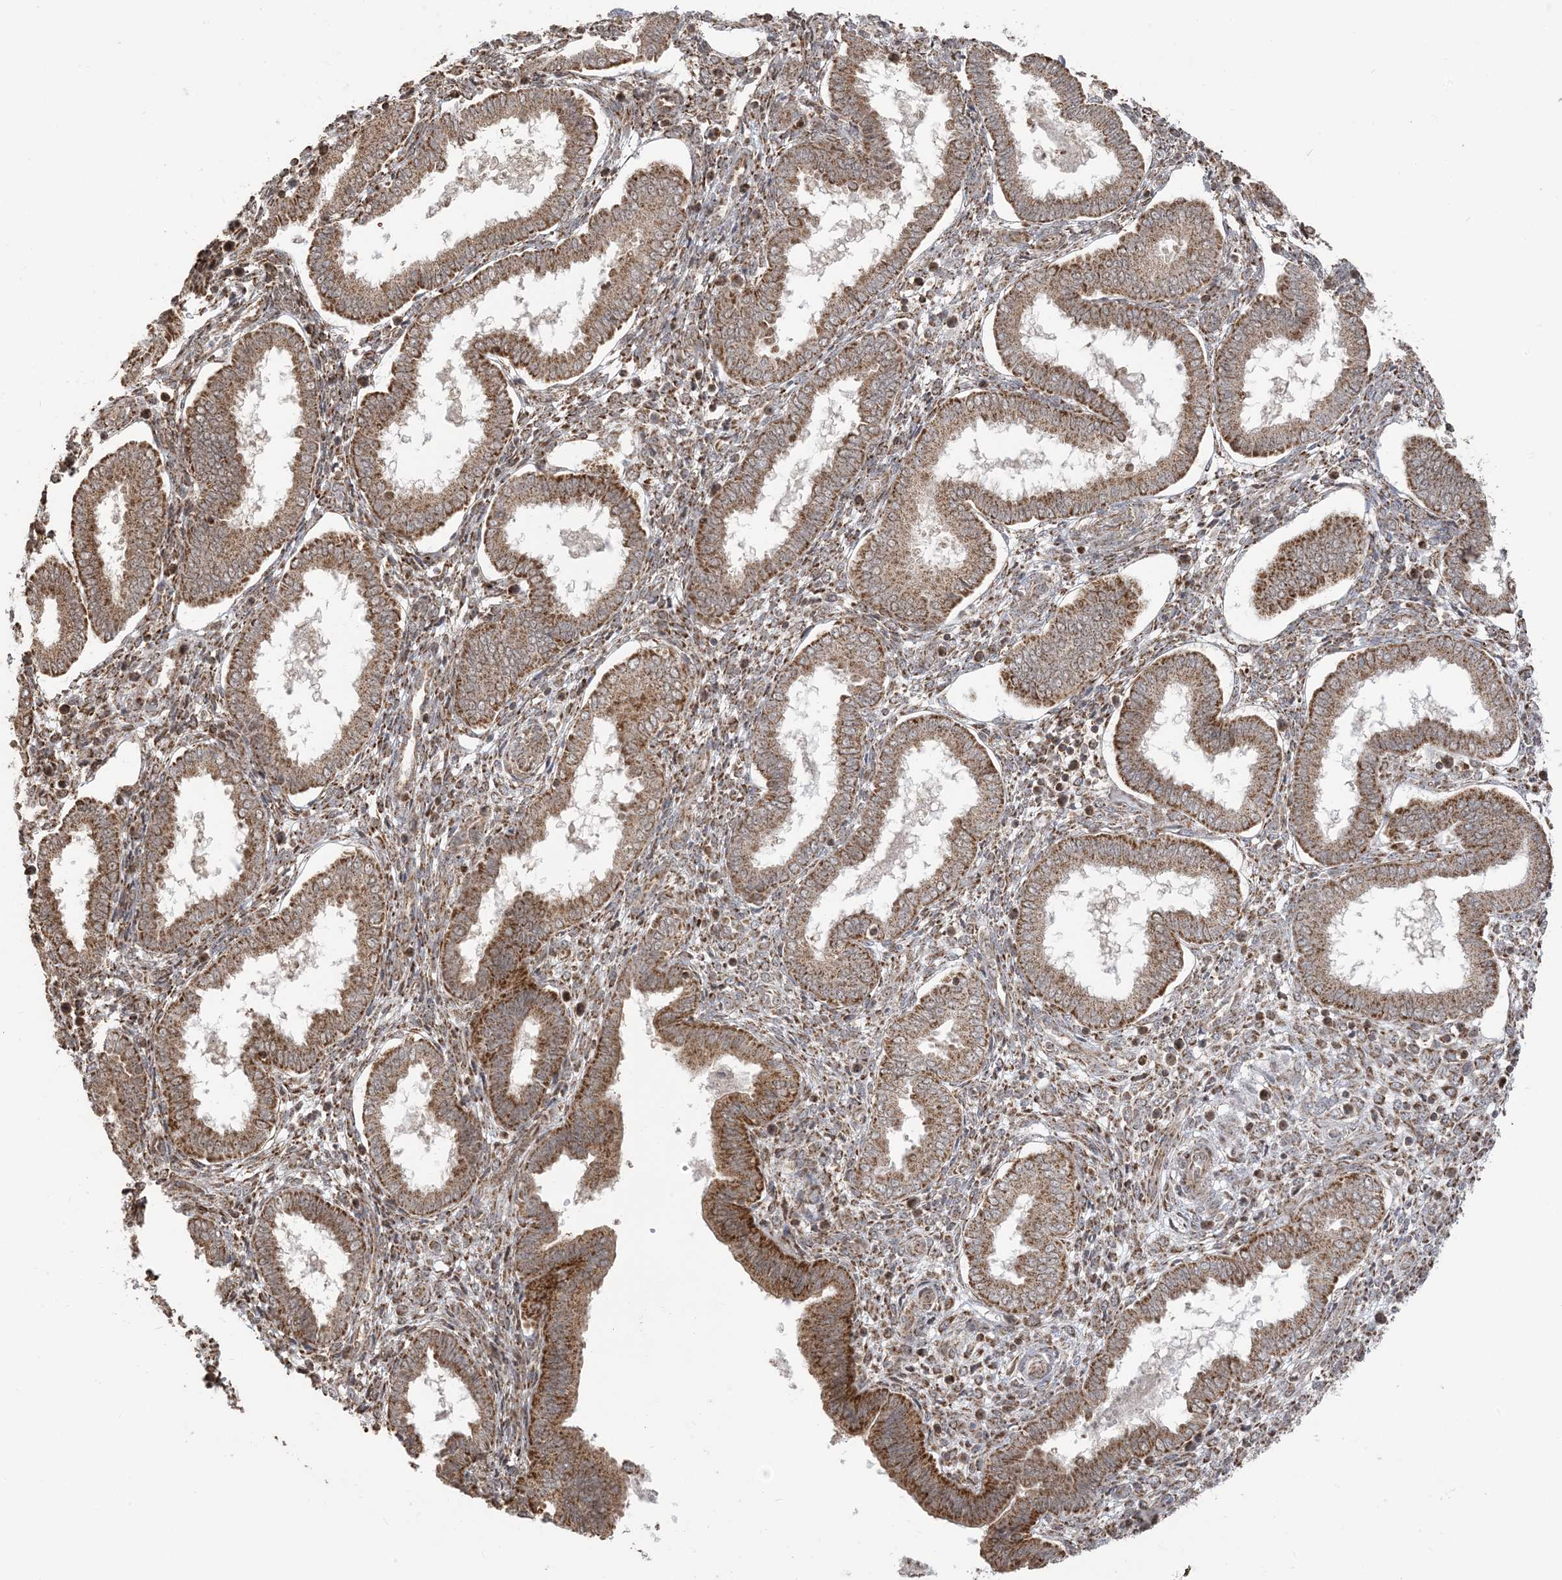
{"staining": {"intensity": "moderate", "quantity": "25%-75%", "location": "cytoplasmic/membranous"}, "tissue": "endometrium", "cell_type": "Cells in endometrial stroma", "image_type": "normal", "snomed": [{"axis": "morphology", "description": "Normal tissue, NOS"}, {"axis": "topography", "description": "Endometrium"}], "caption": "Human endometrium stained with a protein marker displays moderate staining in cells in endometrial stroma.", "gene": "MAPKBP1", "patient": {"sex": "female", "age": 24}}